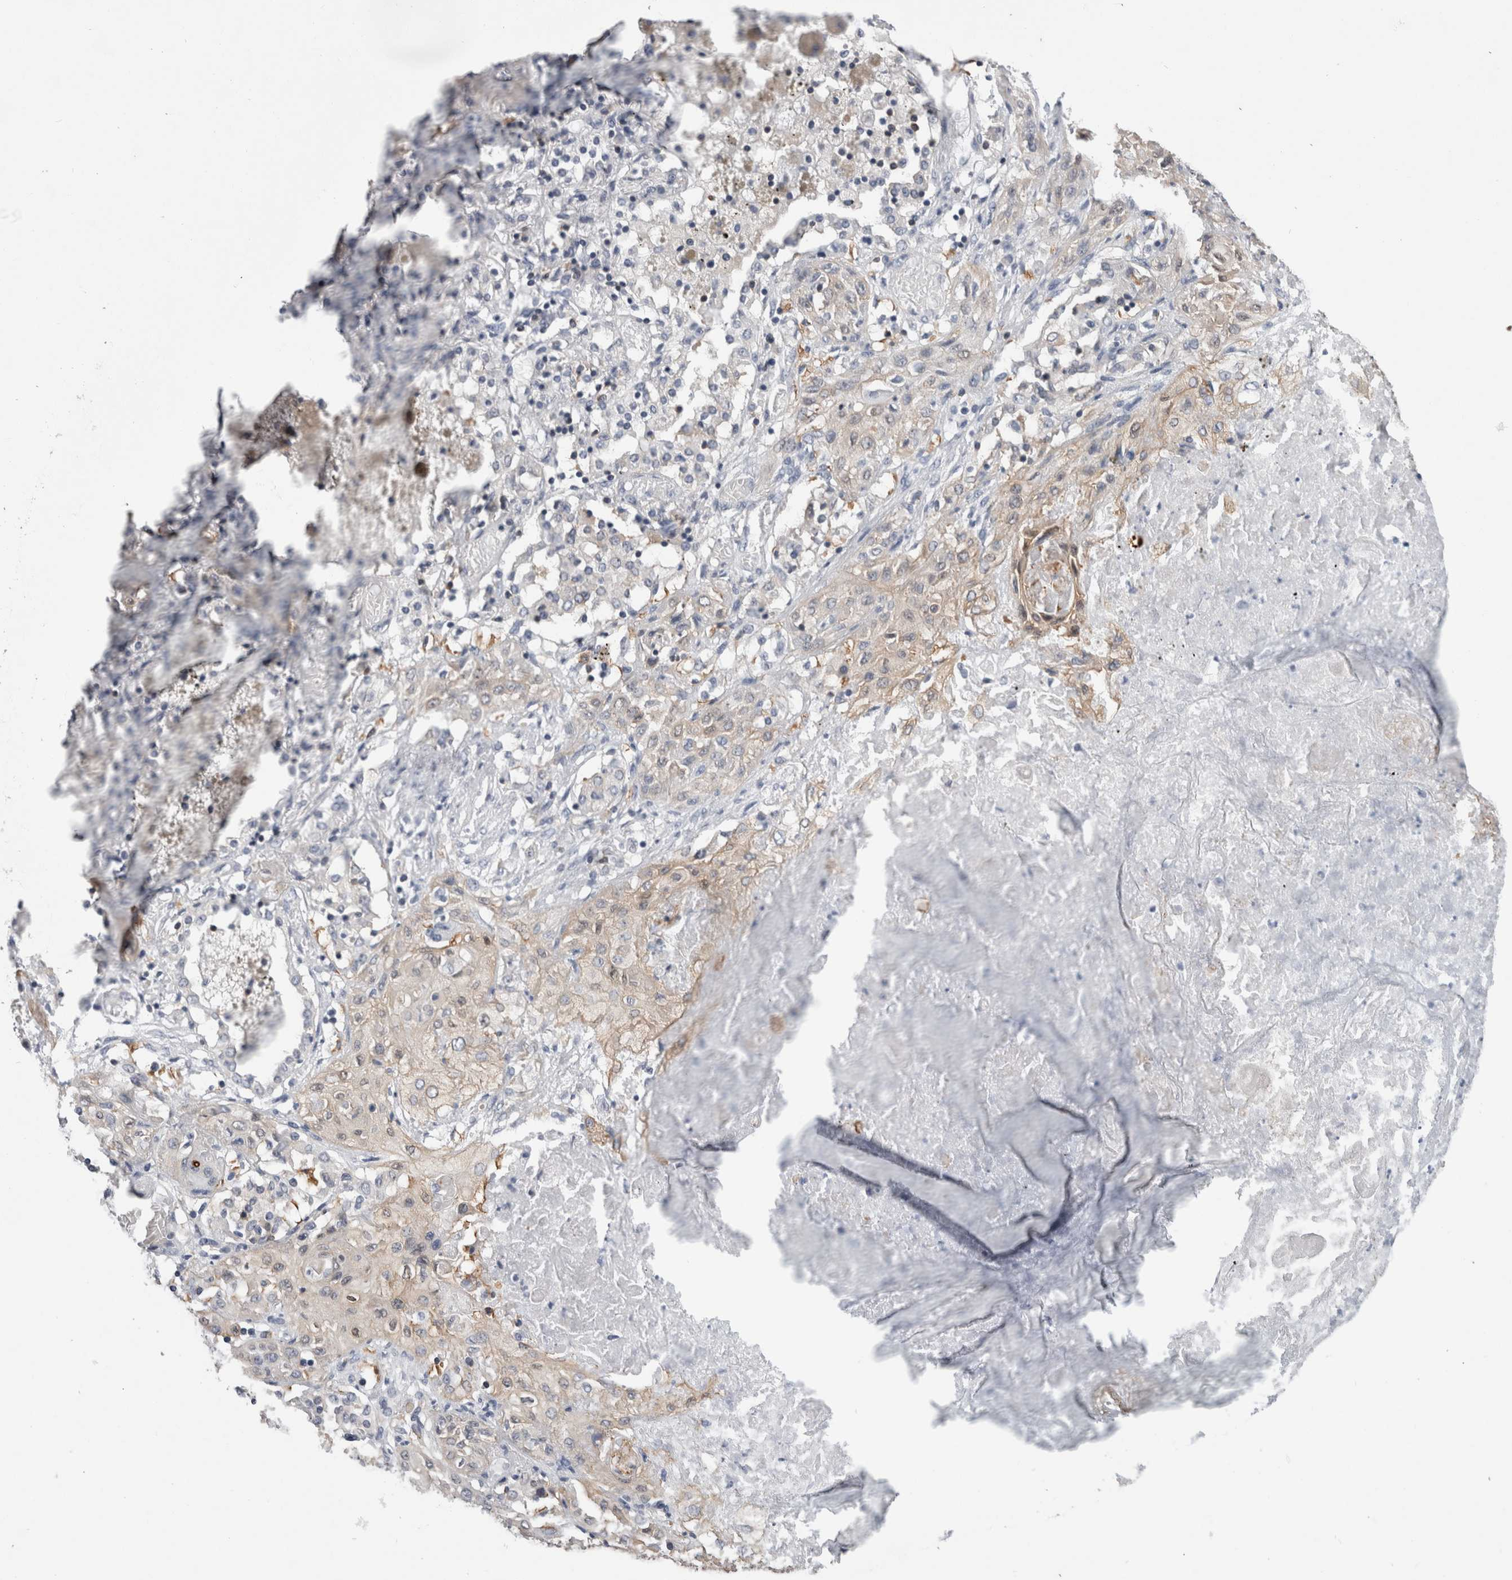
{"staining": {"intensity": "weak", "quantity": "<25%", "location": "cytoplasmic/membranous"}, "tissue": "lung cancer", "cell_type": "Tumor cells", "image_type": "cancer", "snomed": [{"axis": "morphology", "description": "Squamous cell carcinoma, NOS"}, {"axis": "topography", "description": "Lung"}], "caption": "Squamous cell carcinoma (lung) stained for a protein using immunohistochemistry shows no expression tumor cells.", "gene": "DCTN6", "patient": {"sex": "female", "age": 47}}